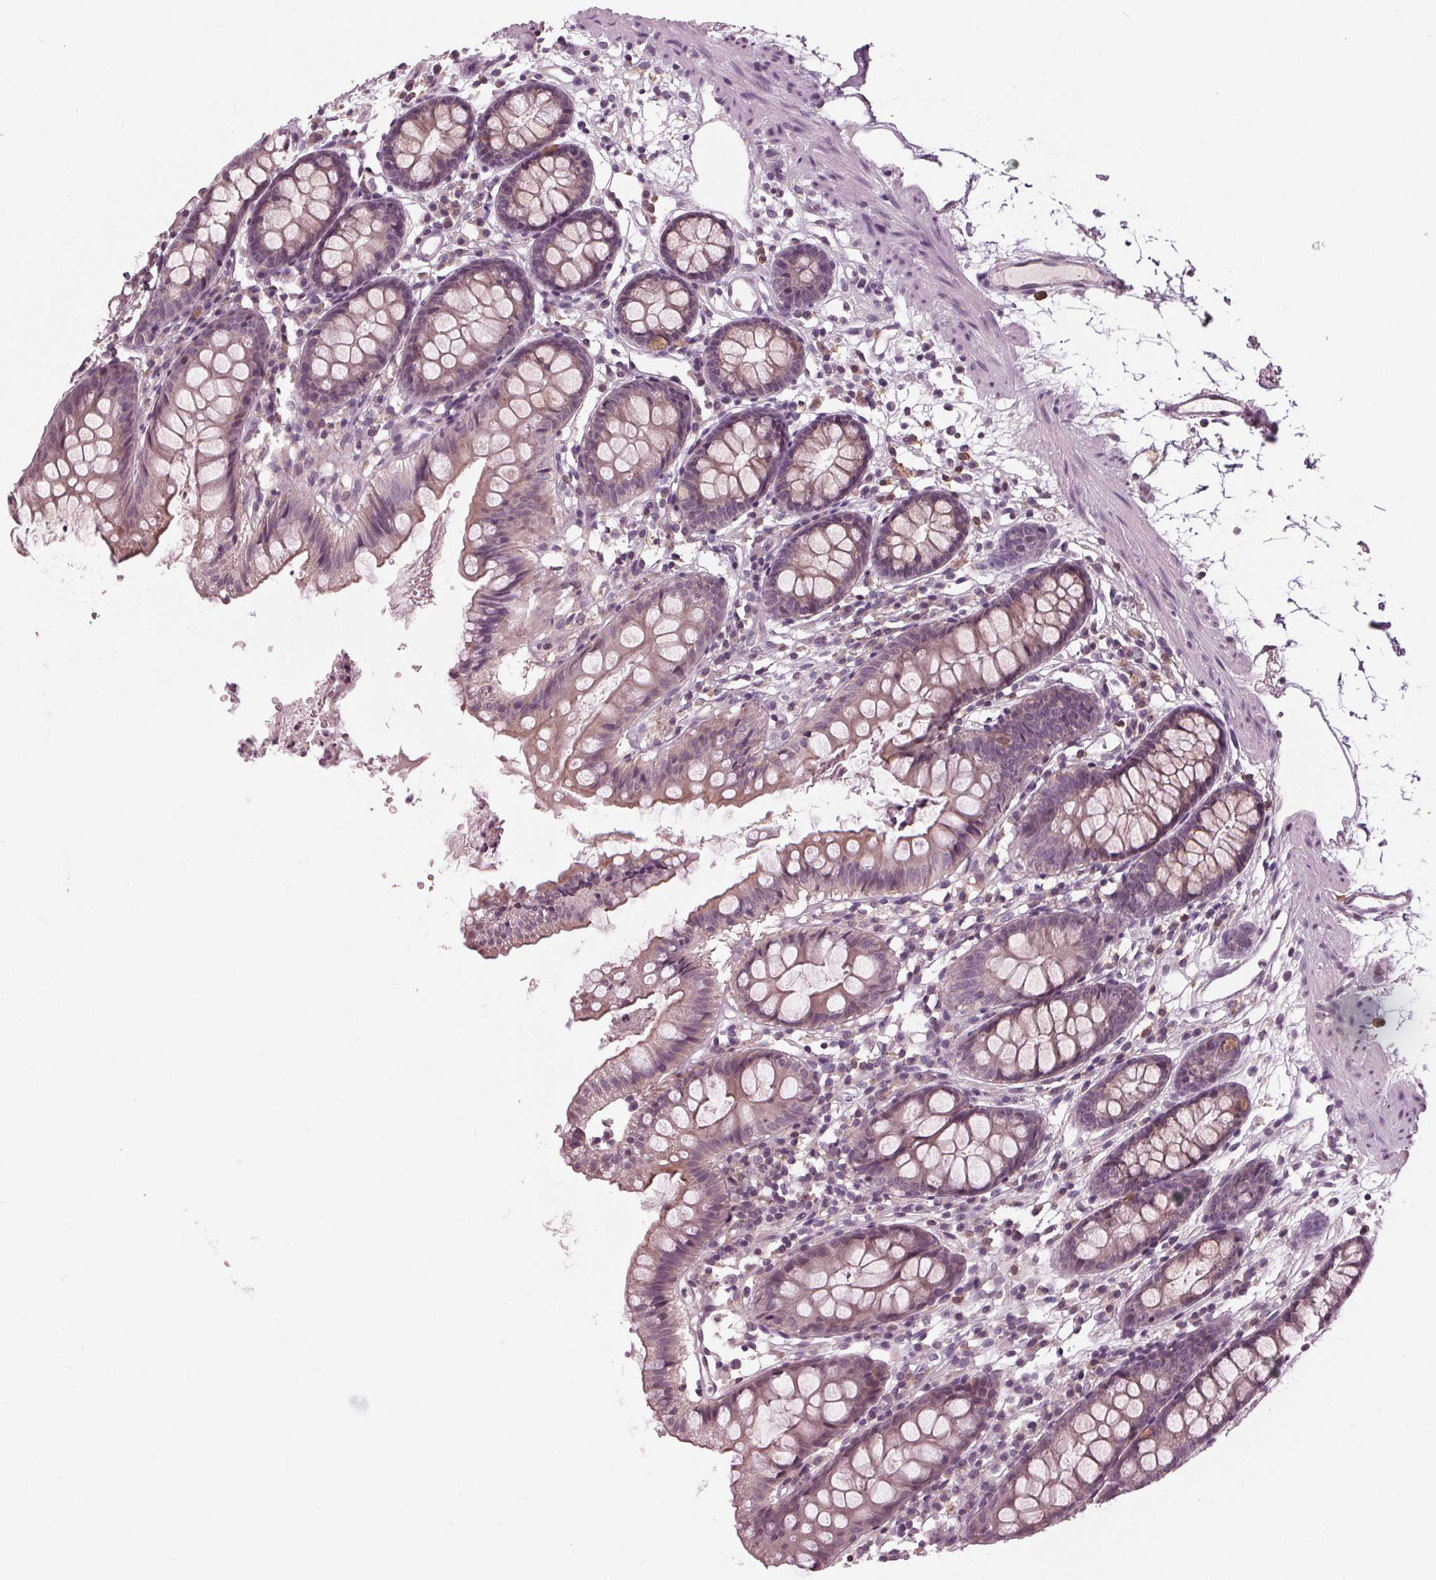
{"staining": {"intensity": "negative", "quantity": "none", "location": "none"}, "tissue": "colon", "cell_type": "Endothelial cells", "image_type": "normal", "snomed": [{"axis": "morphology", "description": "Normal tissue, NOS"}, {"axis": "topography", "description": "Colon"}], "caption": "Image shows no significant protein positivity in endothelial cells of unremarkable colon. (DAB (3,3'-diaminobenzidine) immunohistochemistry, high magnification).", "gene": "SIGLEC6", "patient": {"sex": "female", "age": 84}}